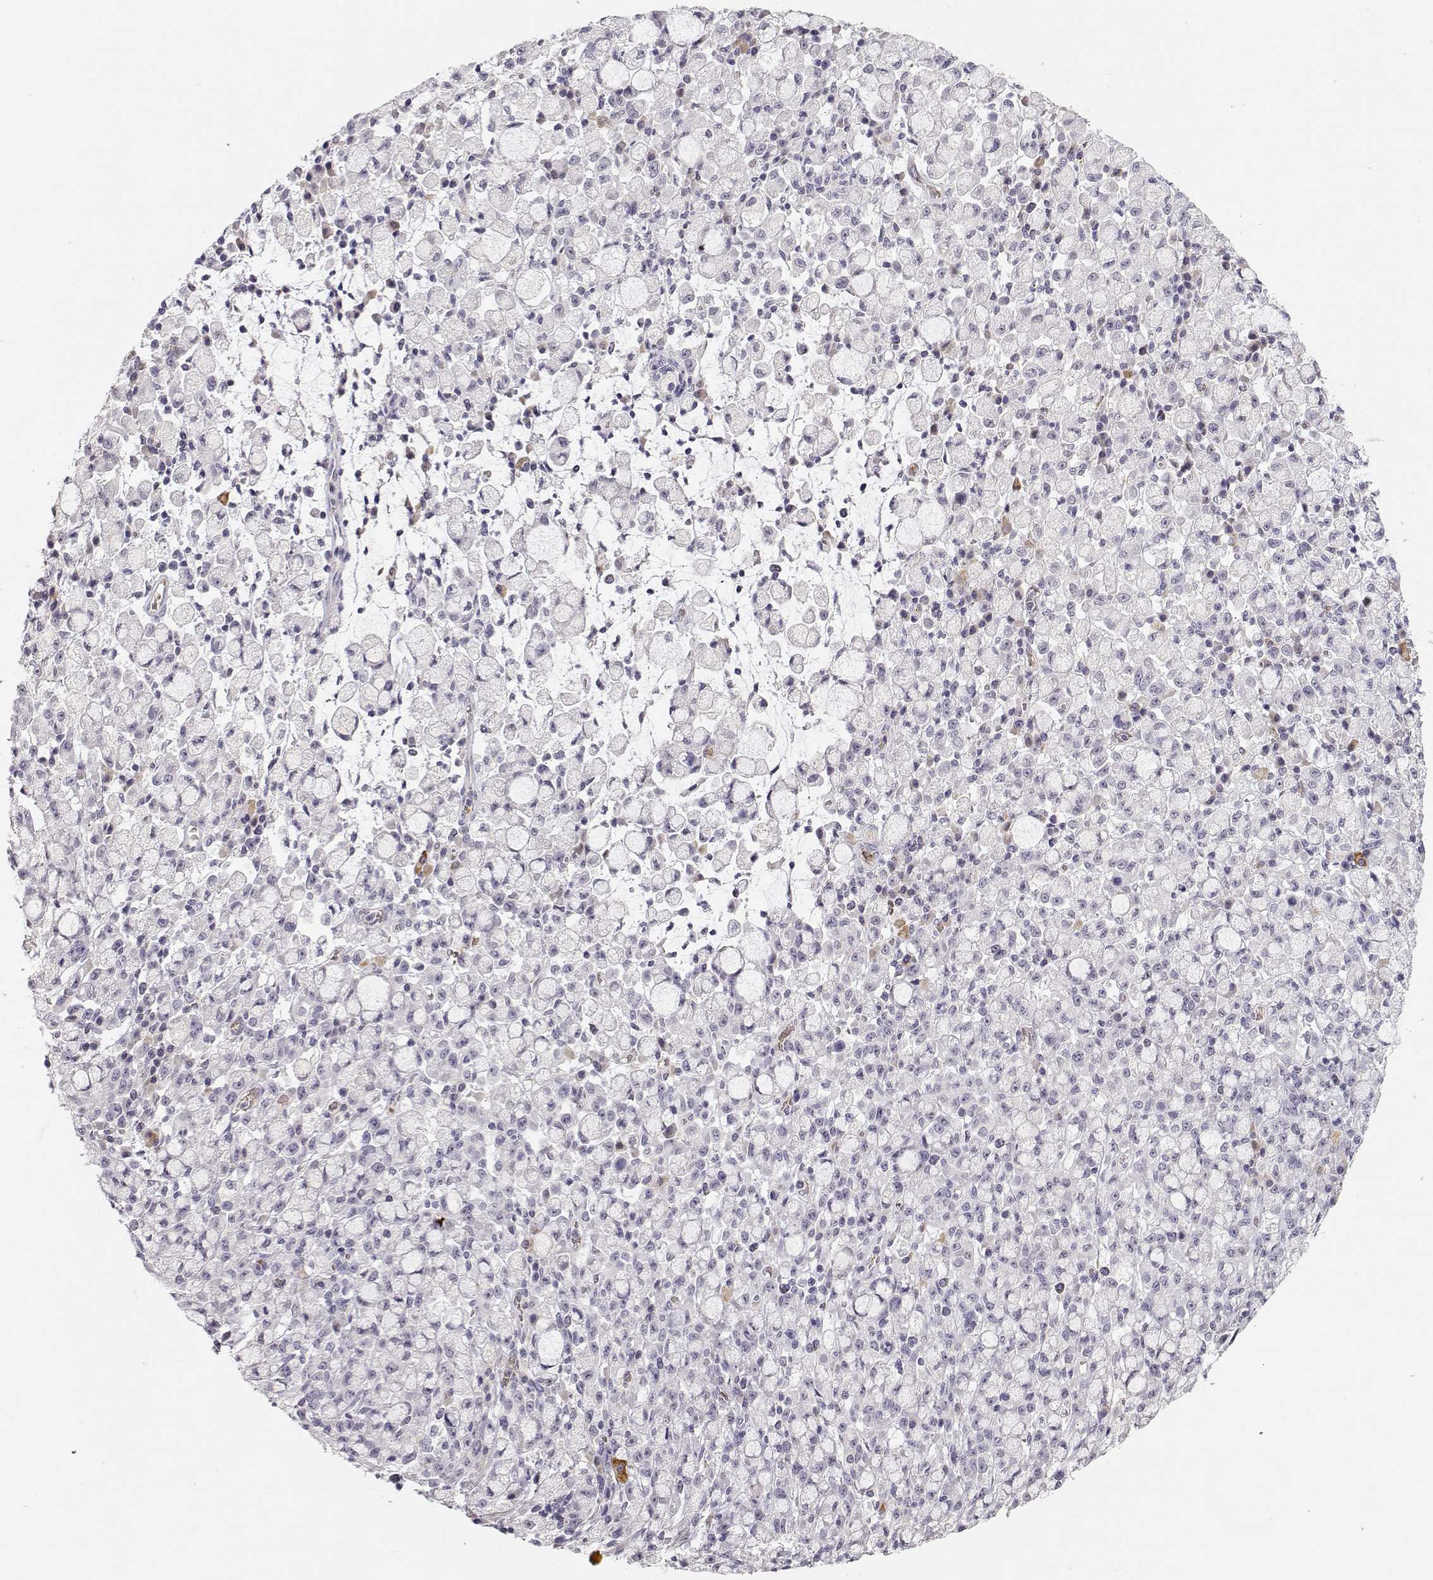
{"staining": {"intensity": "negative", "quantity": "none", "location": "none"}, "tissue": "stomach cancer", "cell_type": "Tumor cells", "image_type": "cancer", "snomed": [{"axis": "morphology", "description": "Adenocarcinoma, NOS"}, {"axis": "topography", "description": "Stomach"}], "caption": "Histopathology image shows no protein positivity in tumor cells of stomach cancer (adenocarcinoma) tissue. (Brightfield microscopy of DAB immunohistochemistry at high magnification).", "gene": "TTC26", "patient": {"sex": "male", "age": 58}}